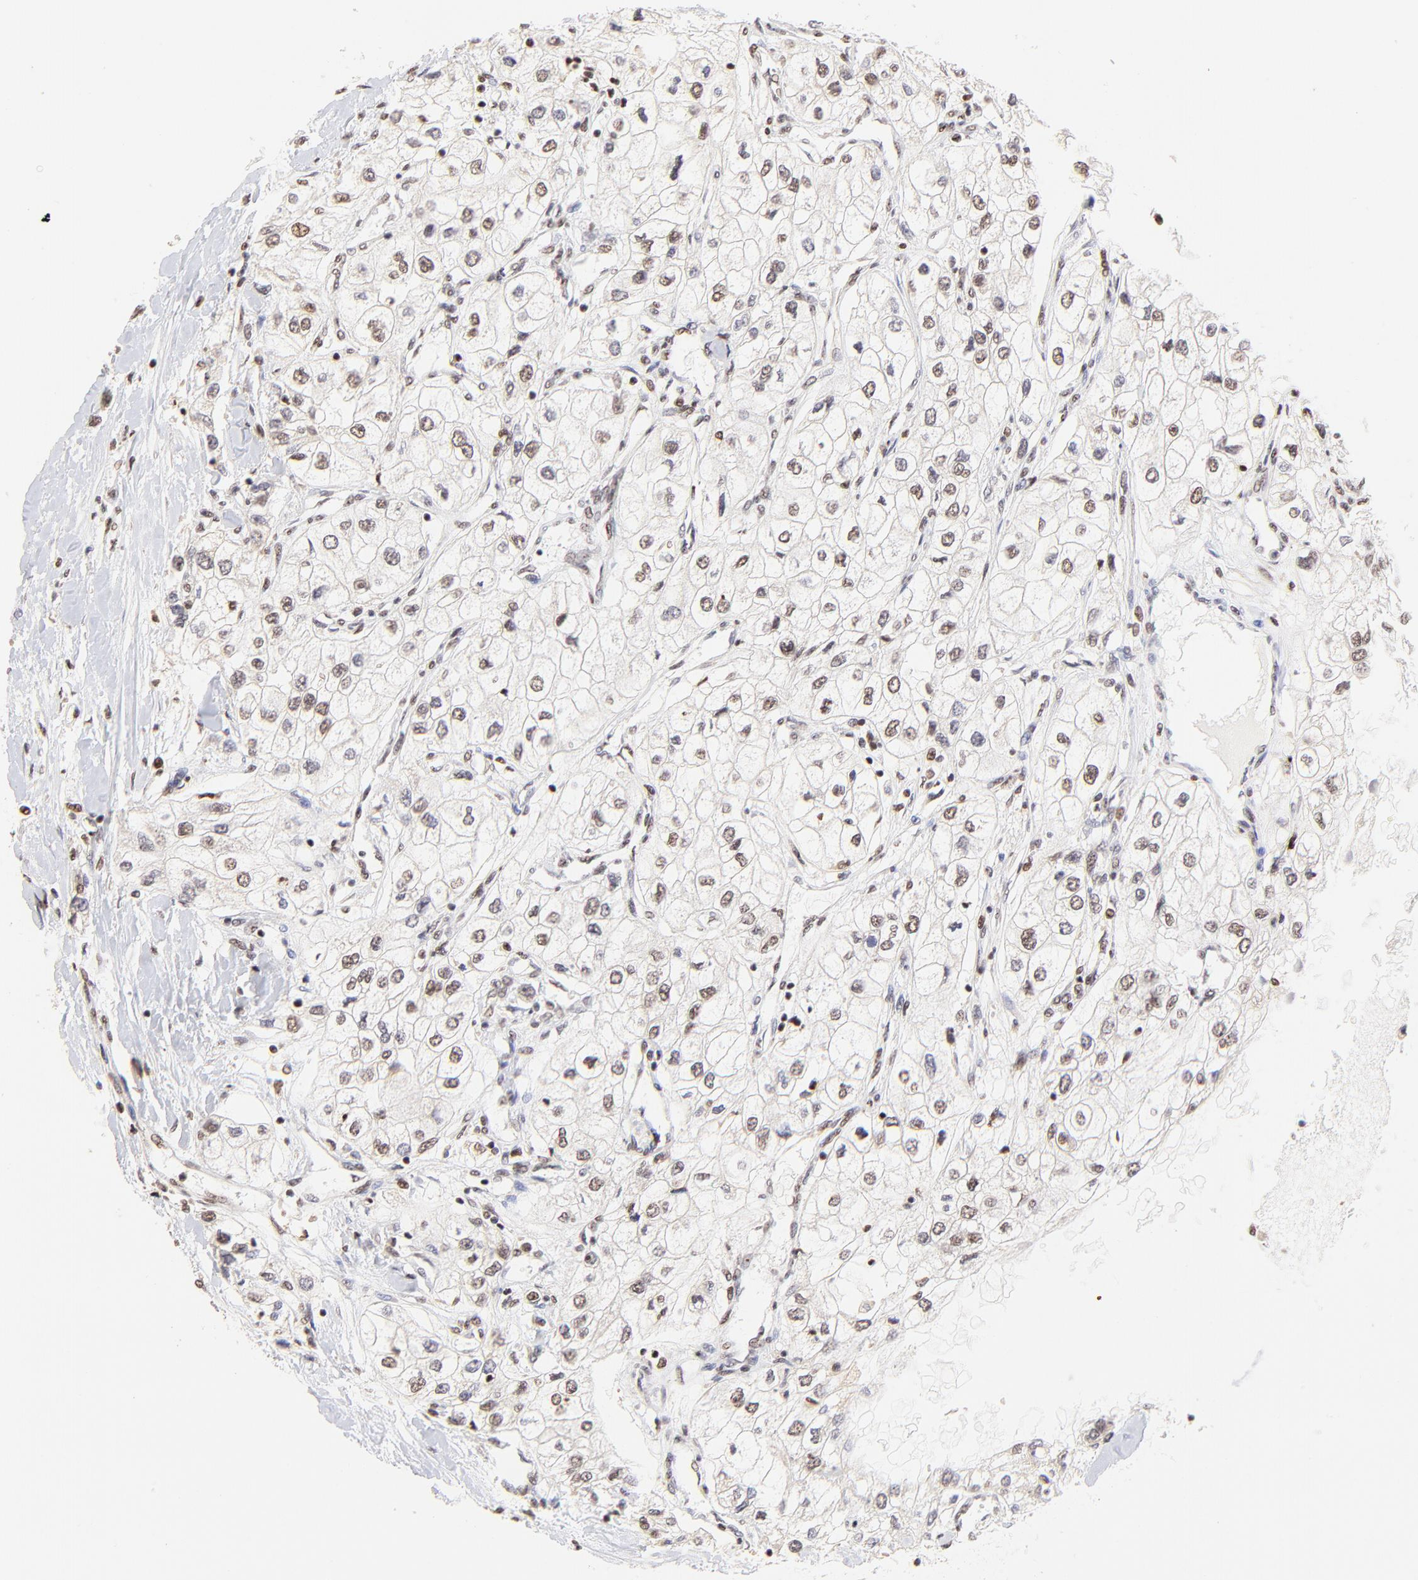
{"staining": {"intensity": "weak", "quantity": ">75%", "location": "nuclear"}, "tissue": "renal cancer", "cell_type": "Tumor cells", "image_type": "cancer", "snomed": [{"axis": "morphology", "description": "Adenocarcinoma, NOS"}, {"axis": "topography", "description": "Kidney"}], "caption": "This is an image of immunohistochemistry (IHC) staining of renal adenocarcinoma, which shows weak positivity in the nuclear of tumor cells.", "gene": "ZNF670", "patient": {"sex": "male", "age": 57}}